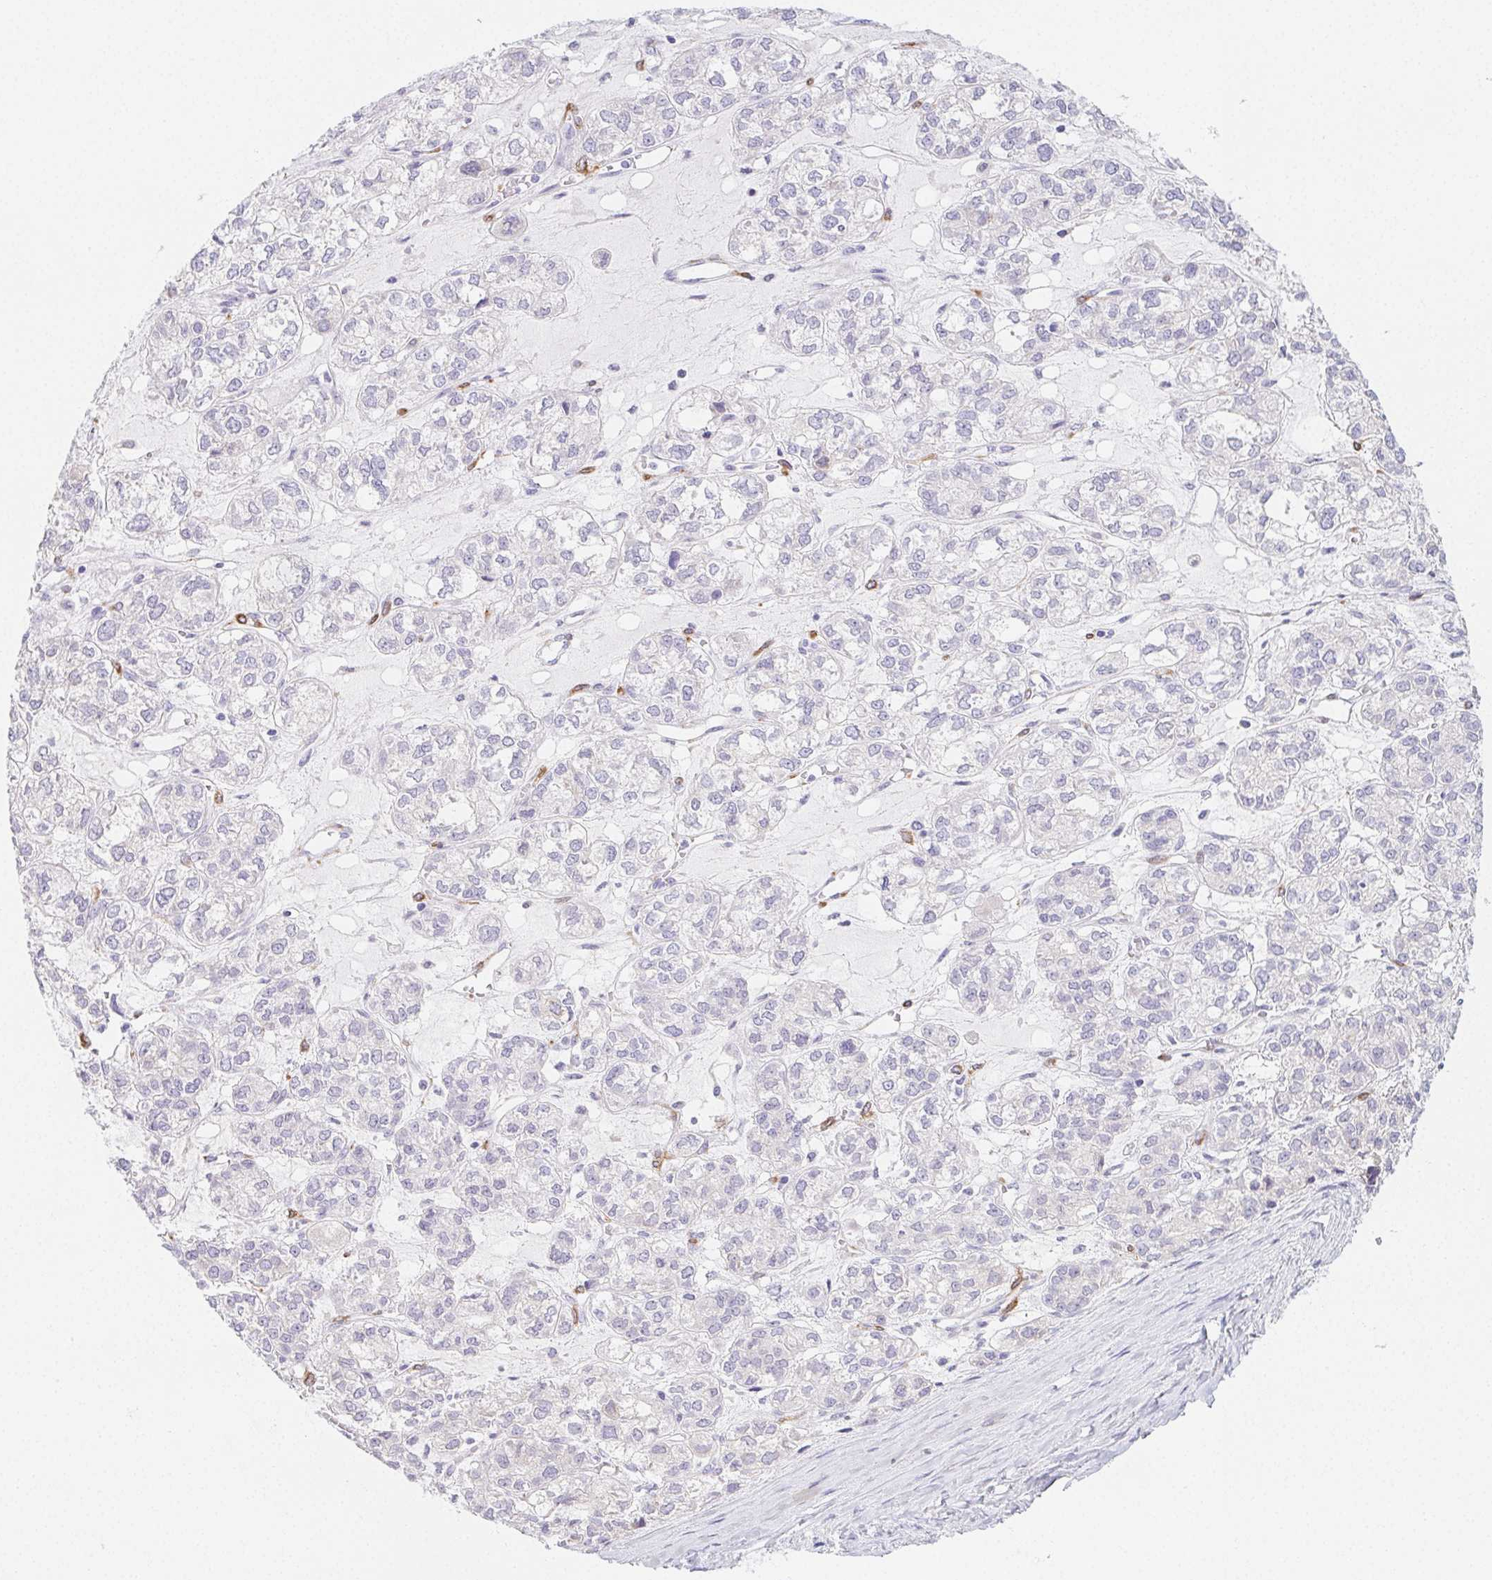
{"staining": {"intensity": "negative", "quantity": "none", "location": "none"}, "tissue": "ovarian cancer", "cell_type": "Tumor cells", "image_type": "cancer", "snomed": [{"axis": "morphology", "description": "Carcinoma, endometroid"}, {"axis": "topography", "description": "Ovary"}], "caption": "A high-resolution histopathology image shows IHC staining of ovarian cancer (endometroid carcinoma), which shows no significant positivity in tumor cells.", "gene": "HRC", "patient": {"sex": "female", "age": 64}}